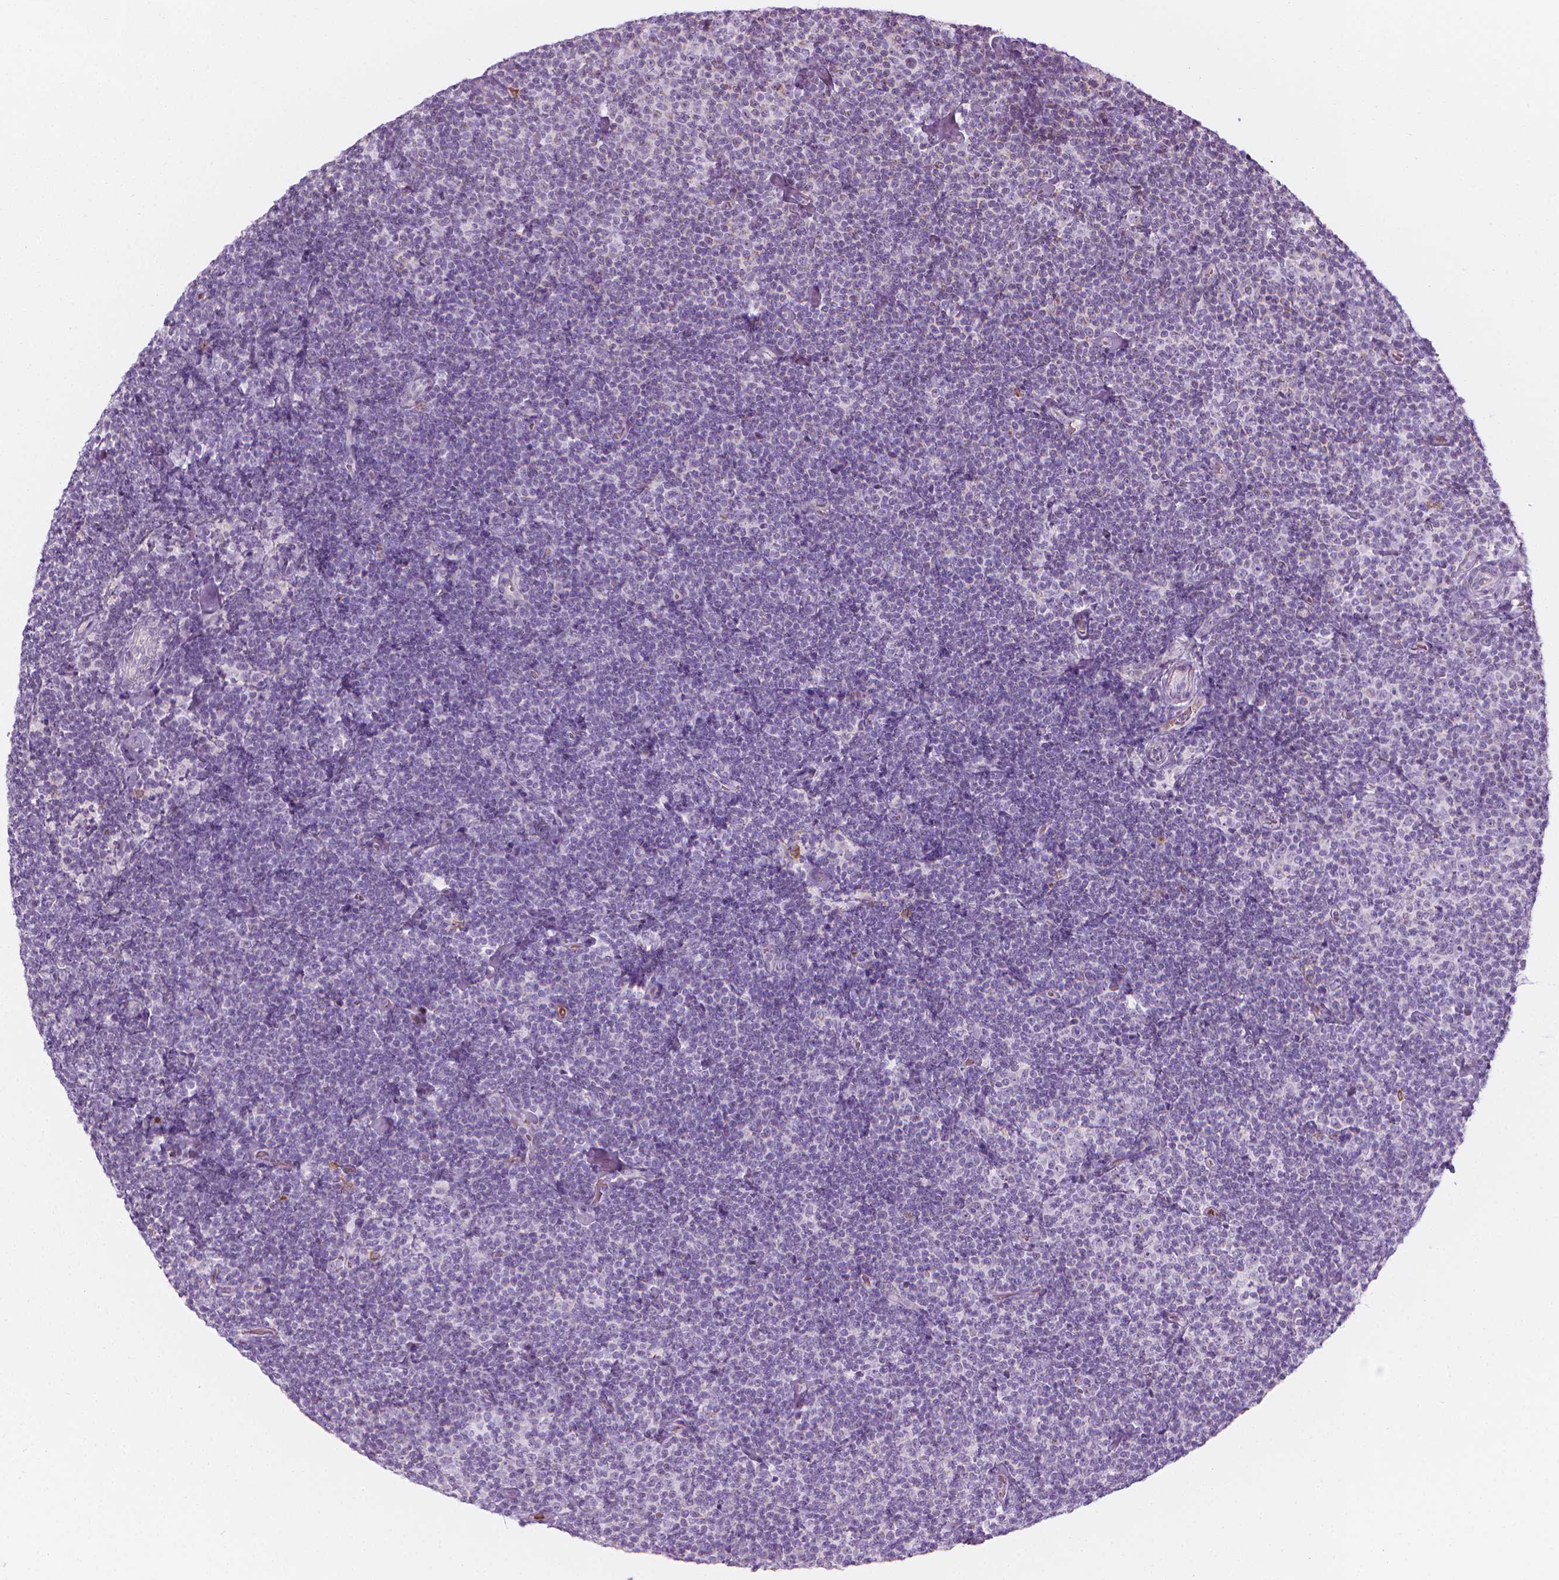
{"staining": {"intensity": "negative", "quantity": "none", "location": "none"}, "tissue": "lymphoma", "cell_type": "Tumor cells", "image_type": "cancer", "snomed": [{"axis": "morphology", "description": "Malignant lymphoma, non-Hodgkin's type, Low grade"}, {"axis": "topography", "description": "Lymph node"}], "caption": "This is an immunohistochemistry (IHC) image of human lymphoma. There is no staining in tumor cells.", "gene": "CES1", "patient": {"sex": "male", "age": 81}}